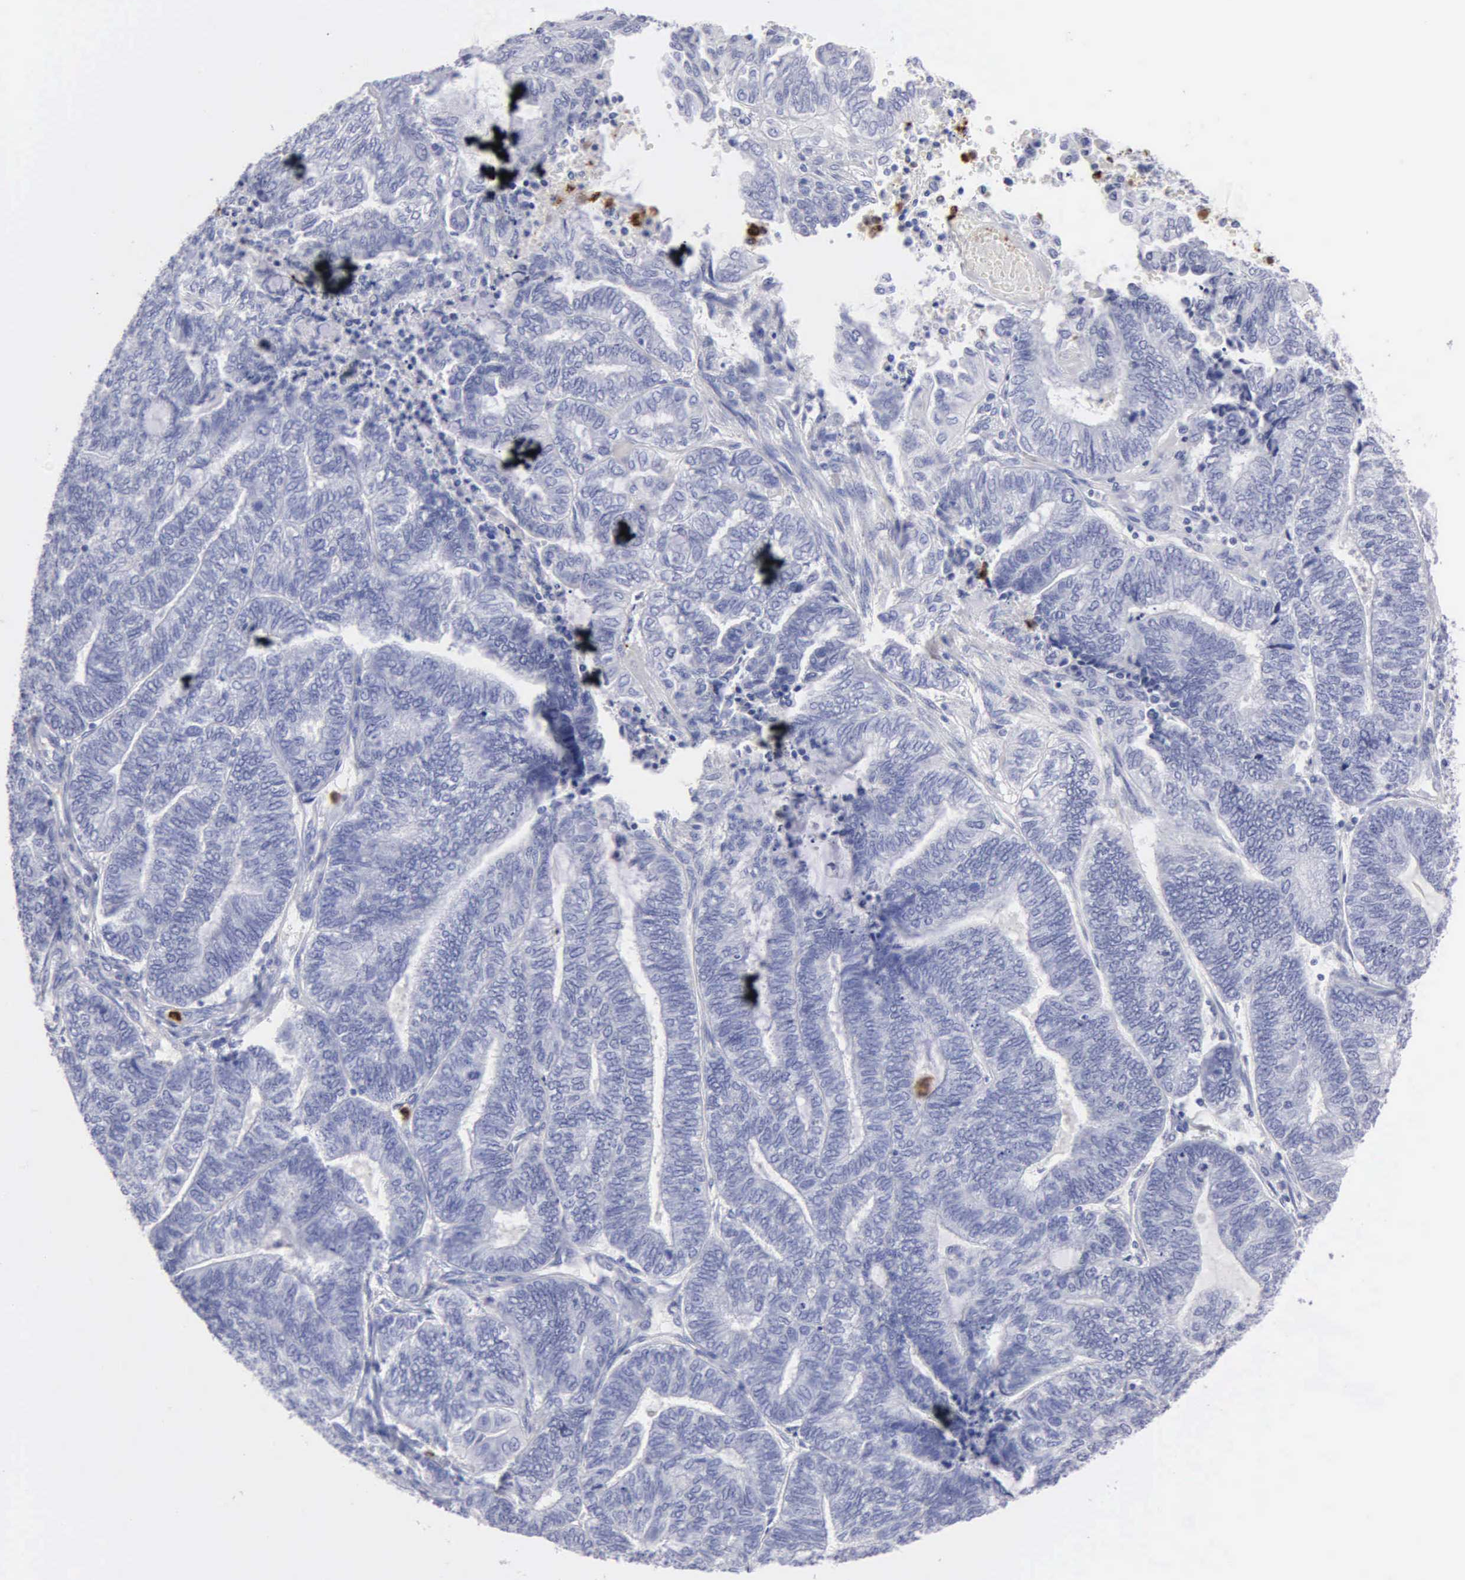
{"staining": {"intensity": "negative", "quantity": "none", "location": "none"}, "tissue": "endometrial cancer", "cell_type": "Tumor cells", "image_type": "cancer", "snomed": [{"axis": "morphology", "description": "Adenocarcinoma, NOS"}, {"axis": "topography", "description": "Uterus"}, {"axis": "topography", "description": "Endometrium"}], "caption": "A micrograph of human endometrial cancer (adenocarcinoma) is negative for staining in tumor cells. Brightfield microscopy of immunohistochemistry stained with DAB (3,3'-diaminobenzidine) (brown) and hematoxylin (blue), captured at high magnification.", "gene": "CTSG", "patient": {"sex": "female", "age": 70}}